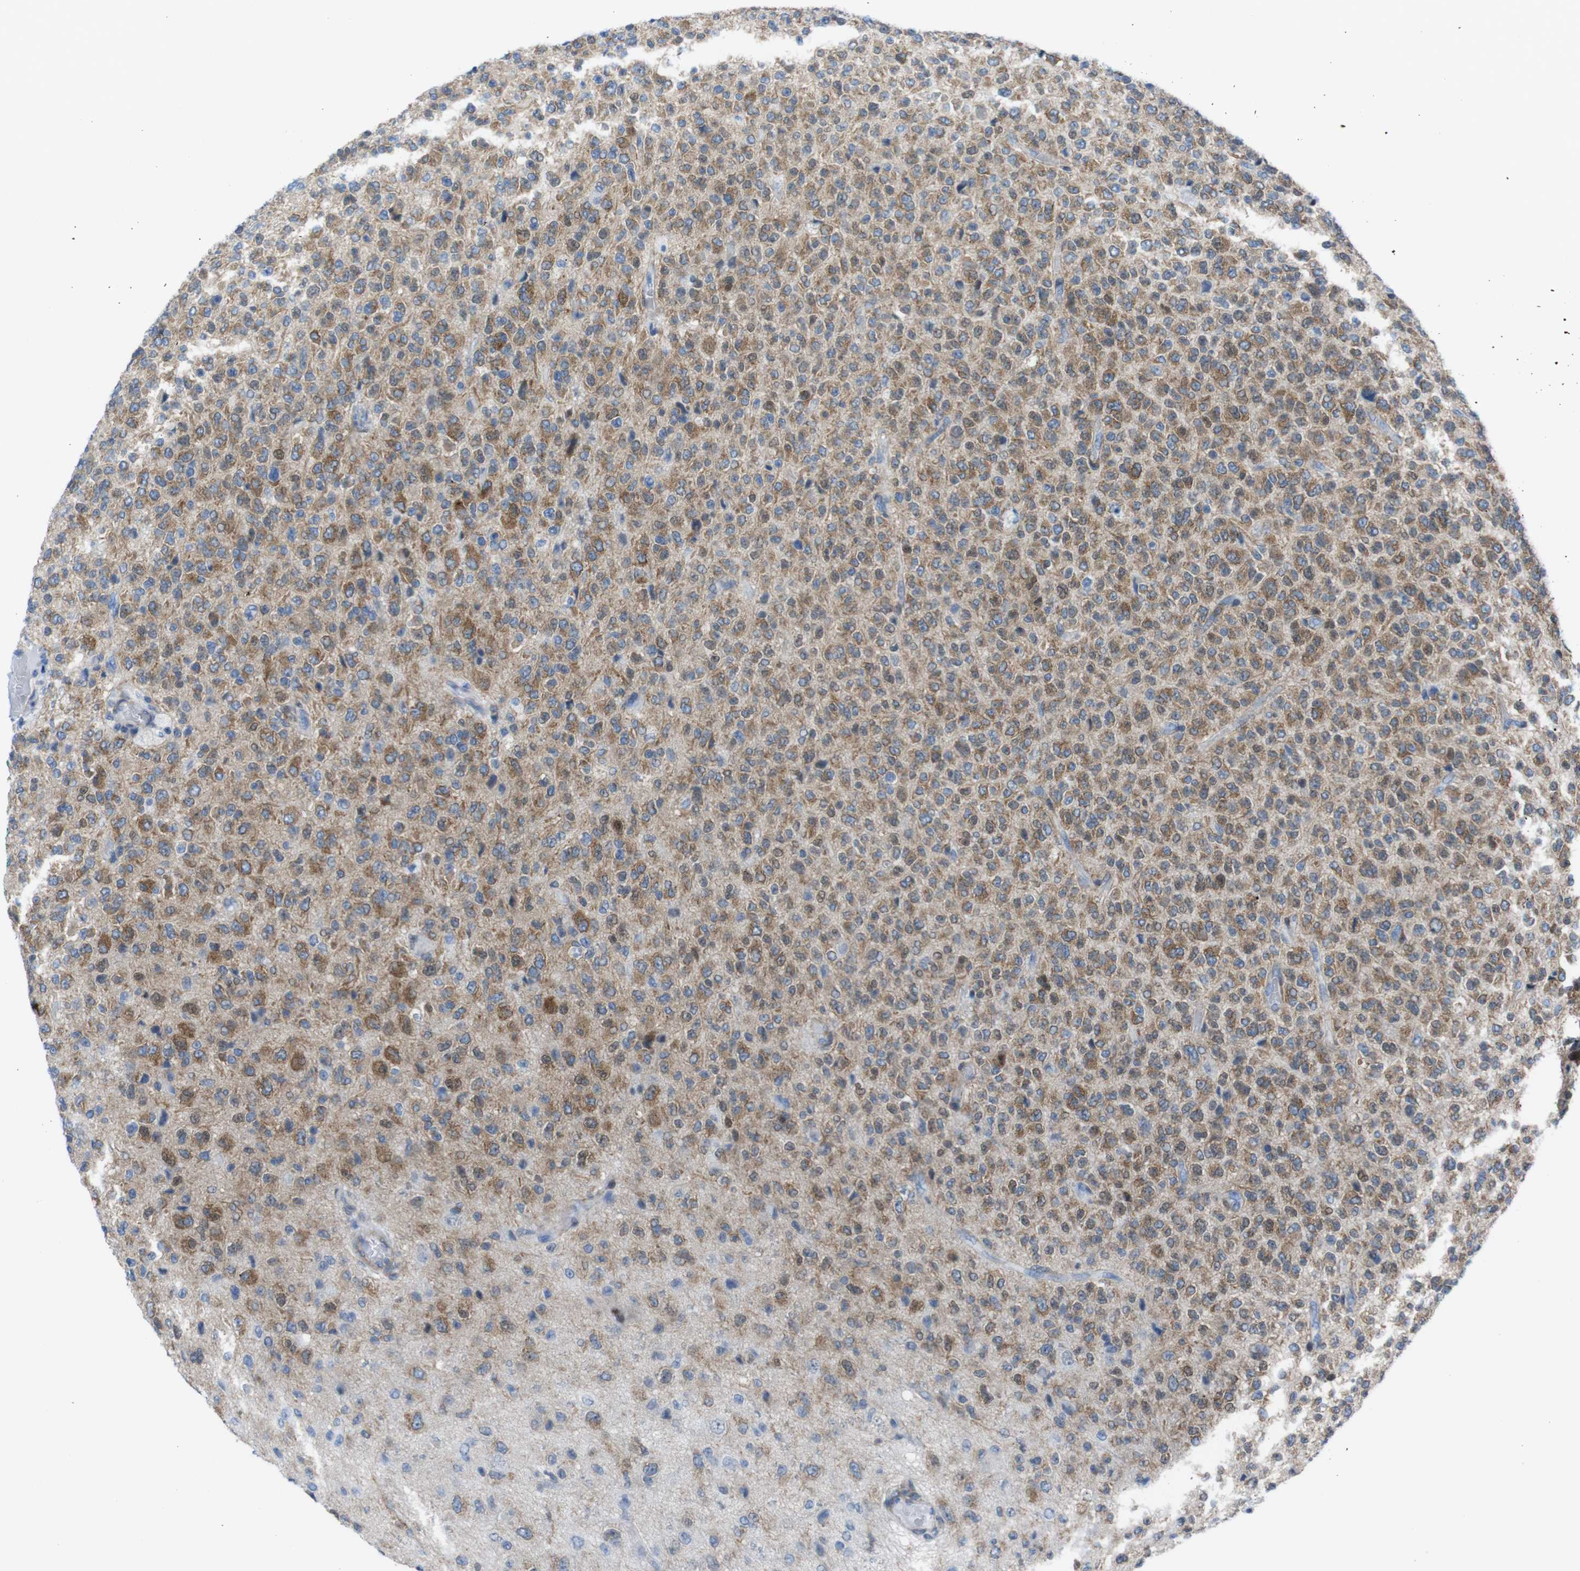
{"staining": {"intensity": "moderate", "quantity": ">75%", "location": "cytoplasmic/membranous"}, "tissue": "glioma", "cell_type": "Tumor cells", "image_type": "cancer", "snomed": [{"axis": "morphology", "description": "Glioma, malignant, High grade"}, {"axis": "topography", "description": "pancreas cauda"}], "caption": "An immunohistochemistry (IHC) micrograph of tumor tissue is shown. Protein staining in brown shows moderate cytoplasmic/membranous positivity in high-grade glioma (malignant) within tumor cells.", "gene": "DIAPH2", "patient": {"sex": "male", "age": 60}}